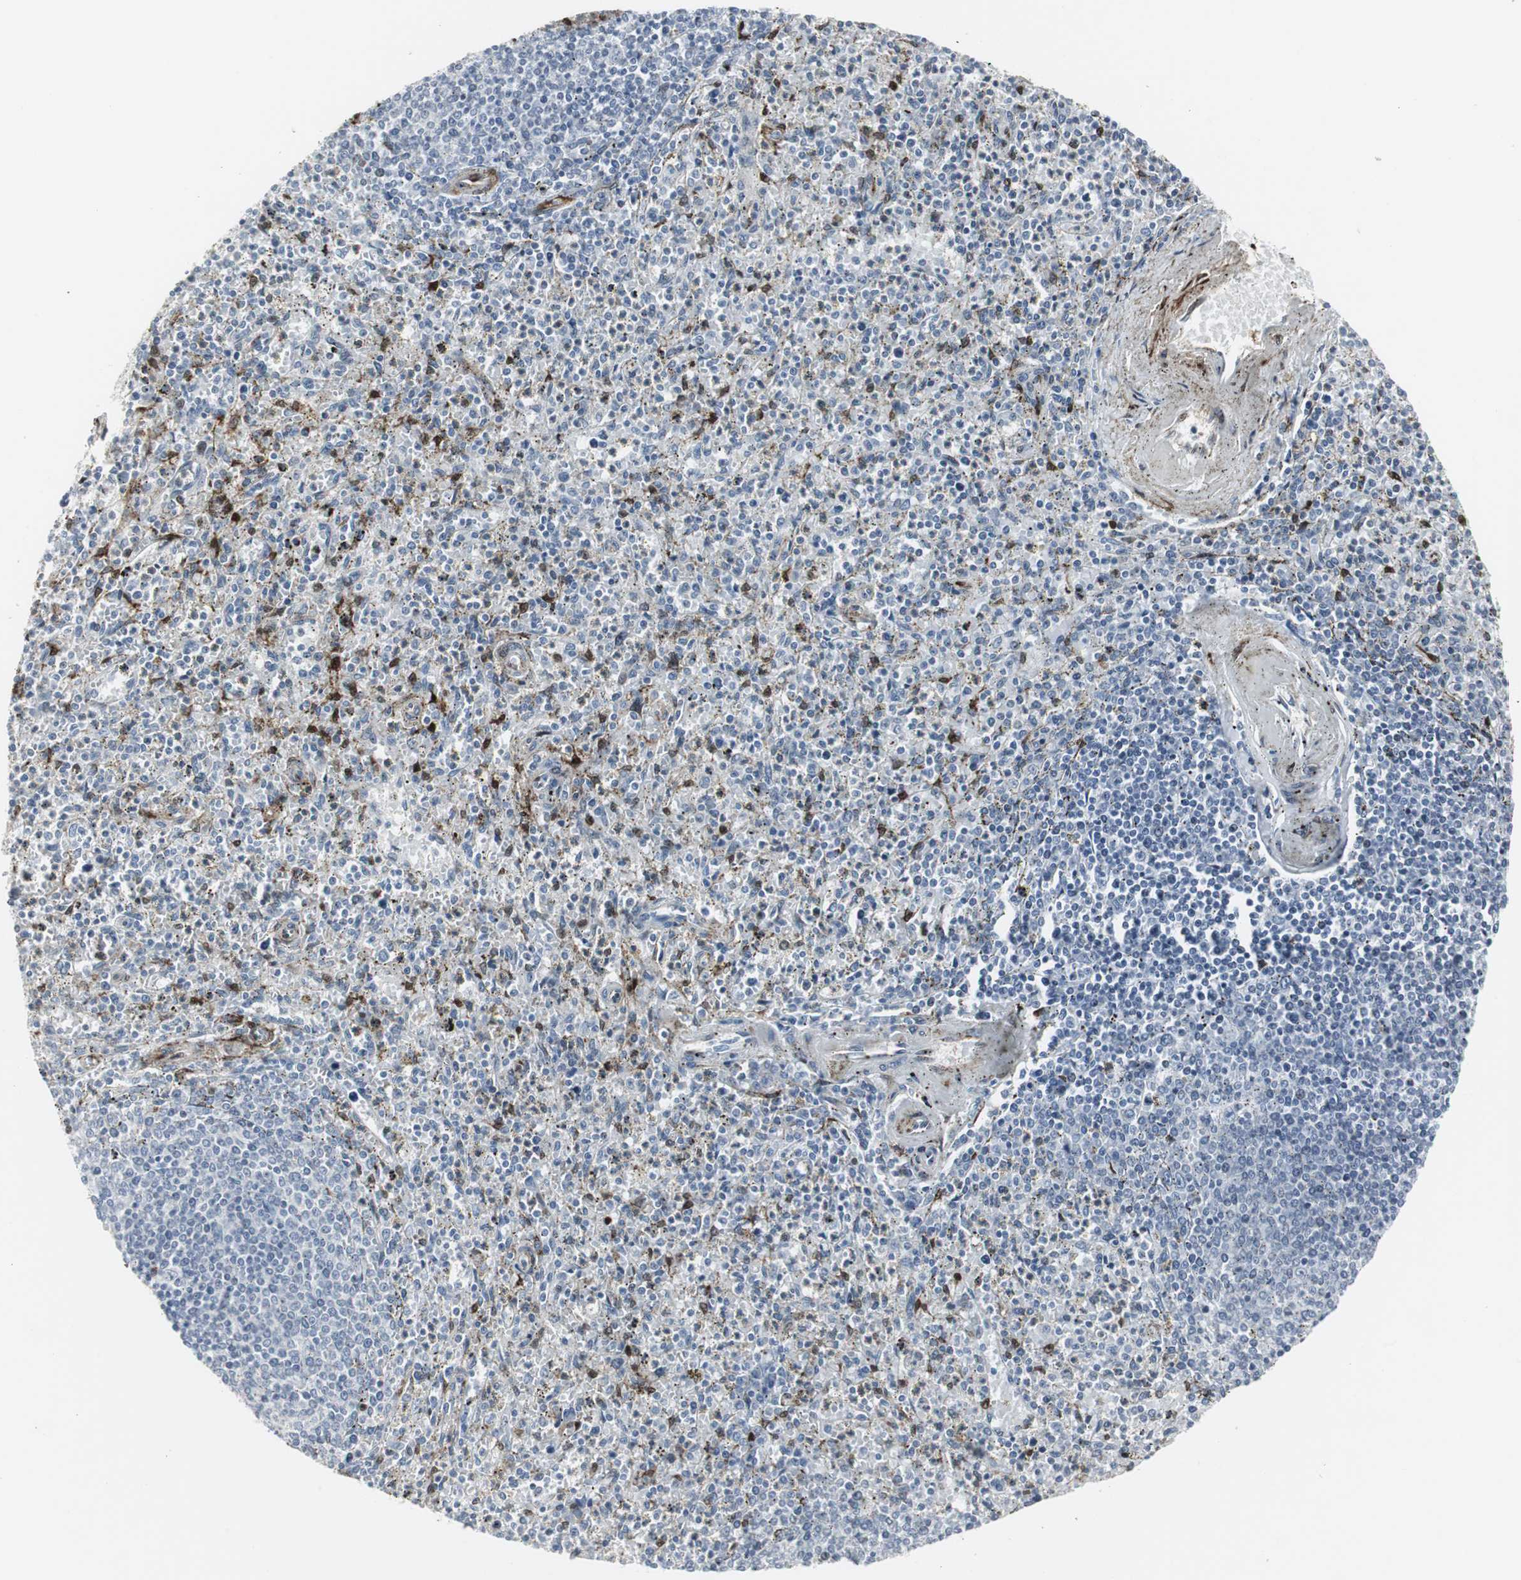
{"staining": {"intensity": "strong", "quantity": "25%-75%", "location": "cytoplasmic/membranous"}, "tissue": "spleen", "cell_type": "Cells in red pulp", "image_type": "normal", "snomed": [{"axis": "morphology", "description": "Normal tissue, NOS"}, {"axis": "topography", "description": "Spleen"}], "caption": "The image demonstrates staining of normal spleen, revealing strong cytoplasmic/membranous protein expression (brown color) within cells in red pulp.", "gene": "PPP1R14A", "patient": {"sex": "male", "age": 72}}